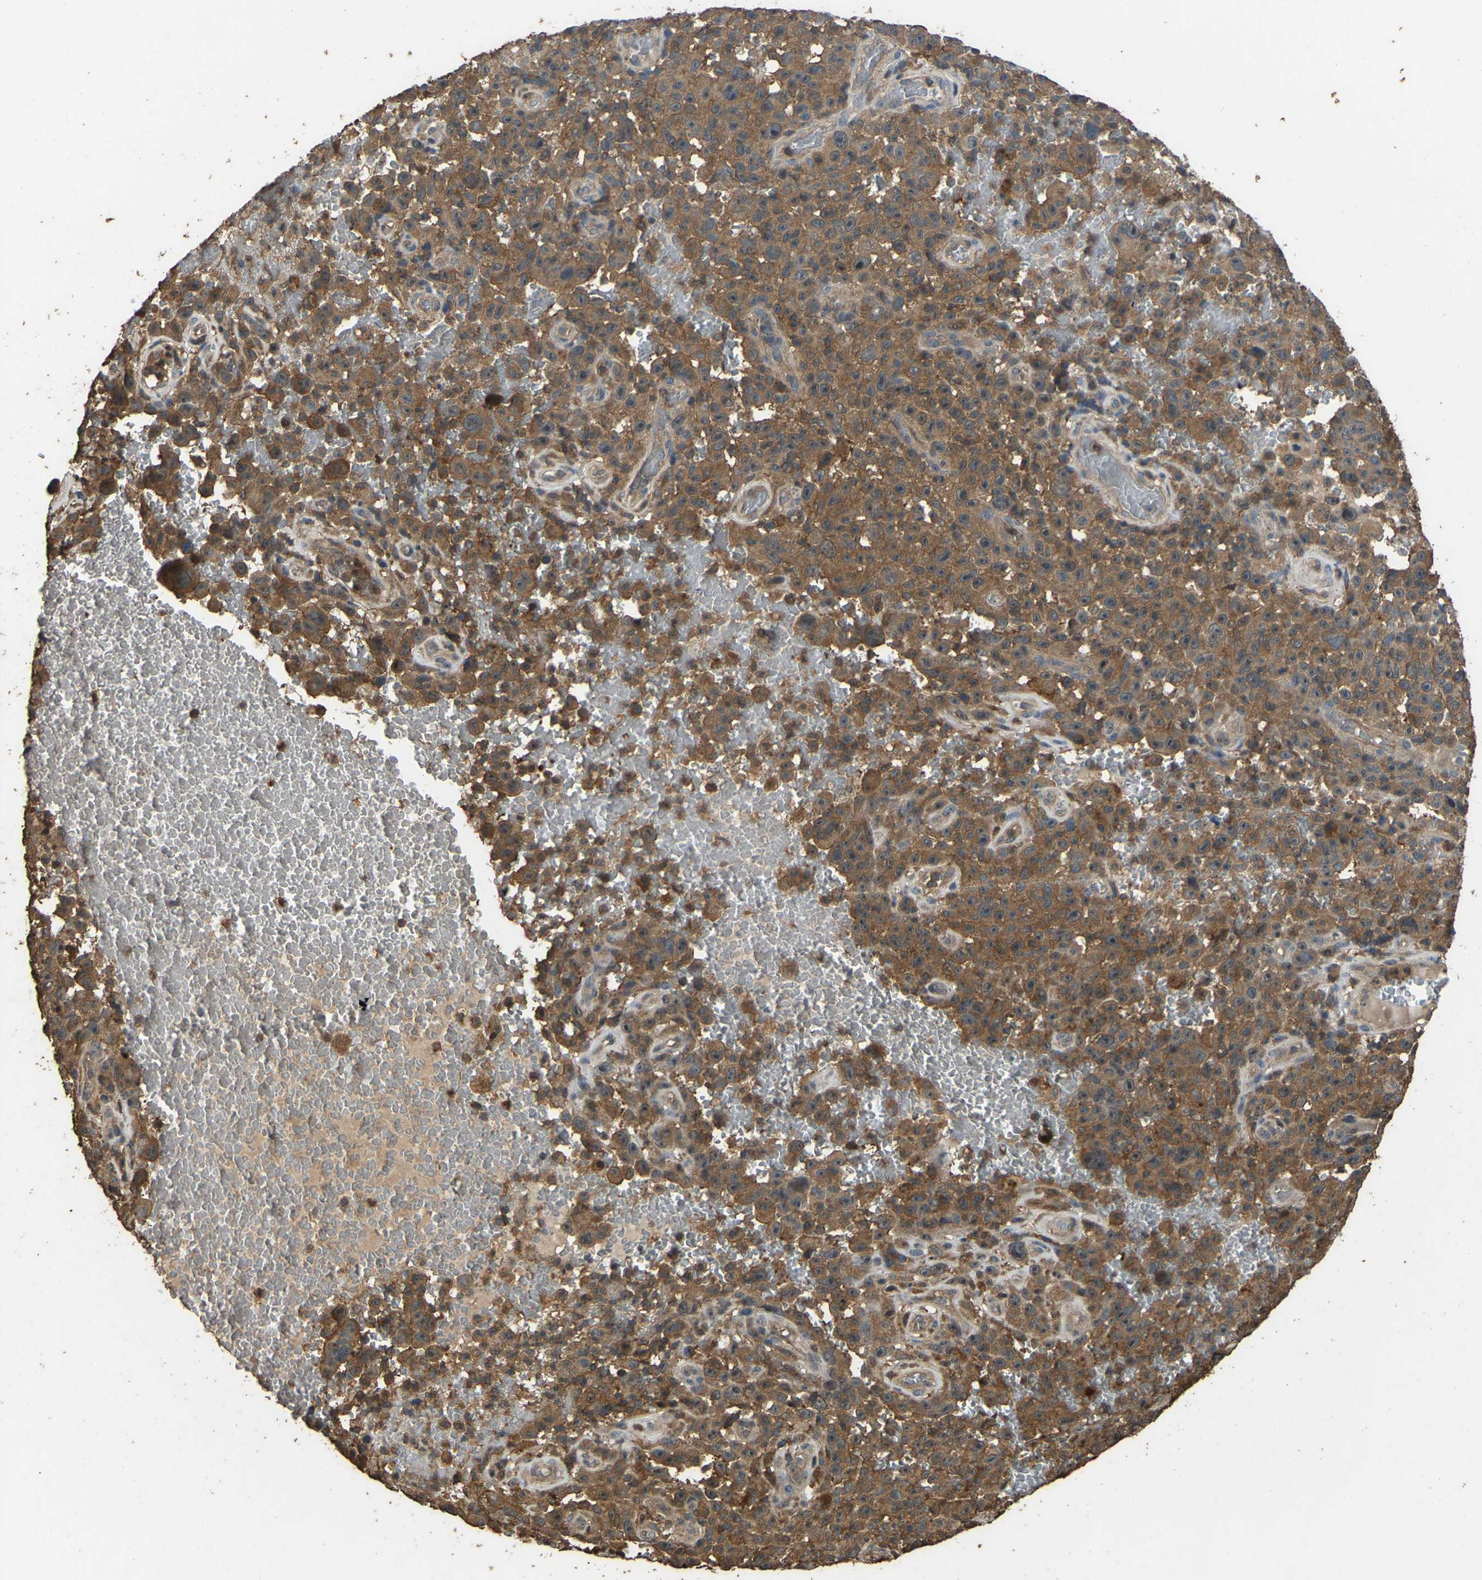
{"staining": {"intensity": "moderate", "quantity": ">75%", "location": "cytoplasmic/membranous"}, "tissue": "melanoma", "cell_type": "Tumor cells", "image_type": "cancer", "snomed": [{"axis": "morphology", "description": "Malignant melanoma, NOS"}, {"axis": "topography", "description": "Skin"}], "caption": "Melanoma stained for a protein shows moderate cytoplasmic/membranous positivity in tumor cells.", "gene": "FHIT", "patient": {"sex": "female", "age": 82}}